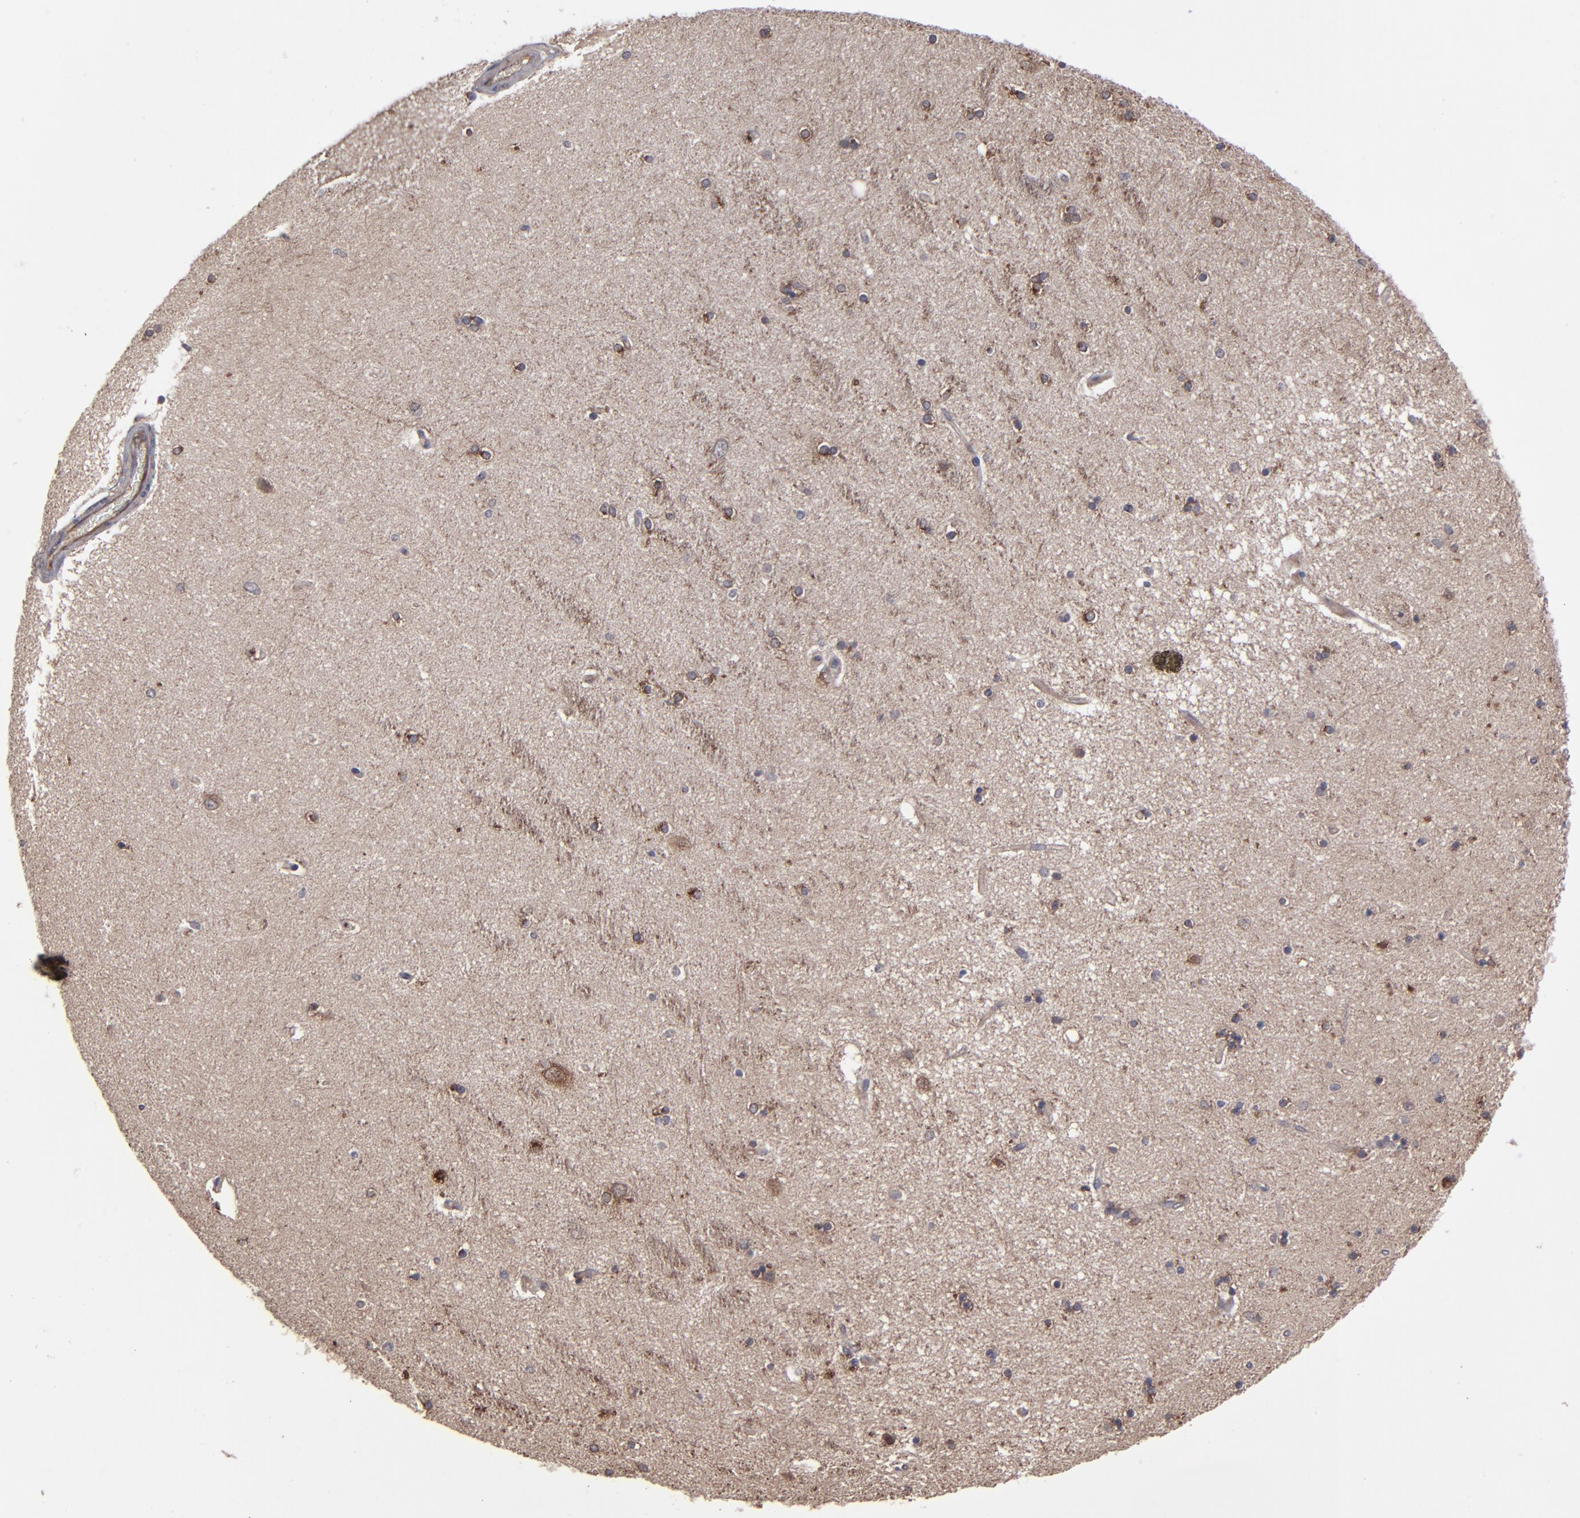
{"staining": {"intensity": "weak", "quantity": "<25%", "location": "cytoplasmic/membranous"}, "tissue": "hippocampus", "cell_type": "Glial cells", "image_type": "normal", "snomed": [{"axis": "morphology", "description": "Normal tissue, NOS"}, {"axis": "topography", "description": "Hippocampus"}], "caption": "Immunohistochemistry (IHC) of normal hippocampus reveals no positivity in glial cells.", "gene": "ZNF780A", "patient": {"sex": "female", "age": 54}}